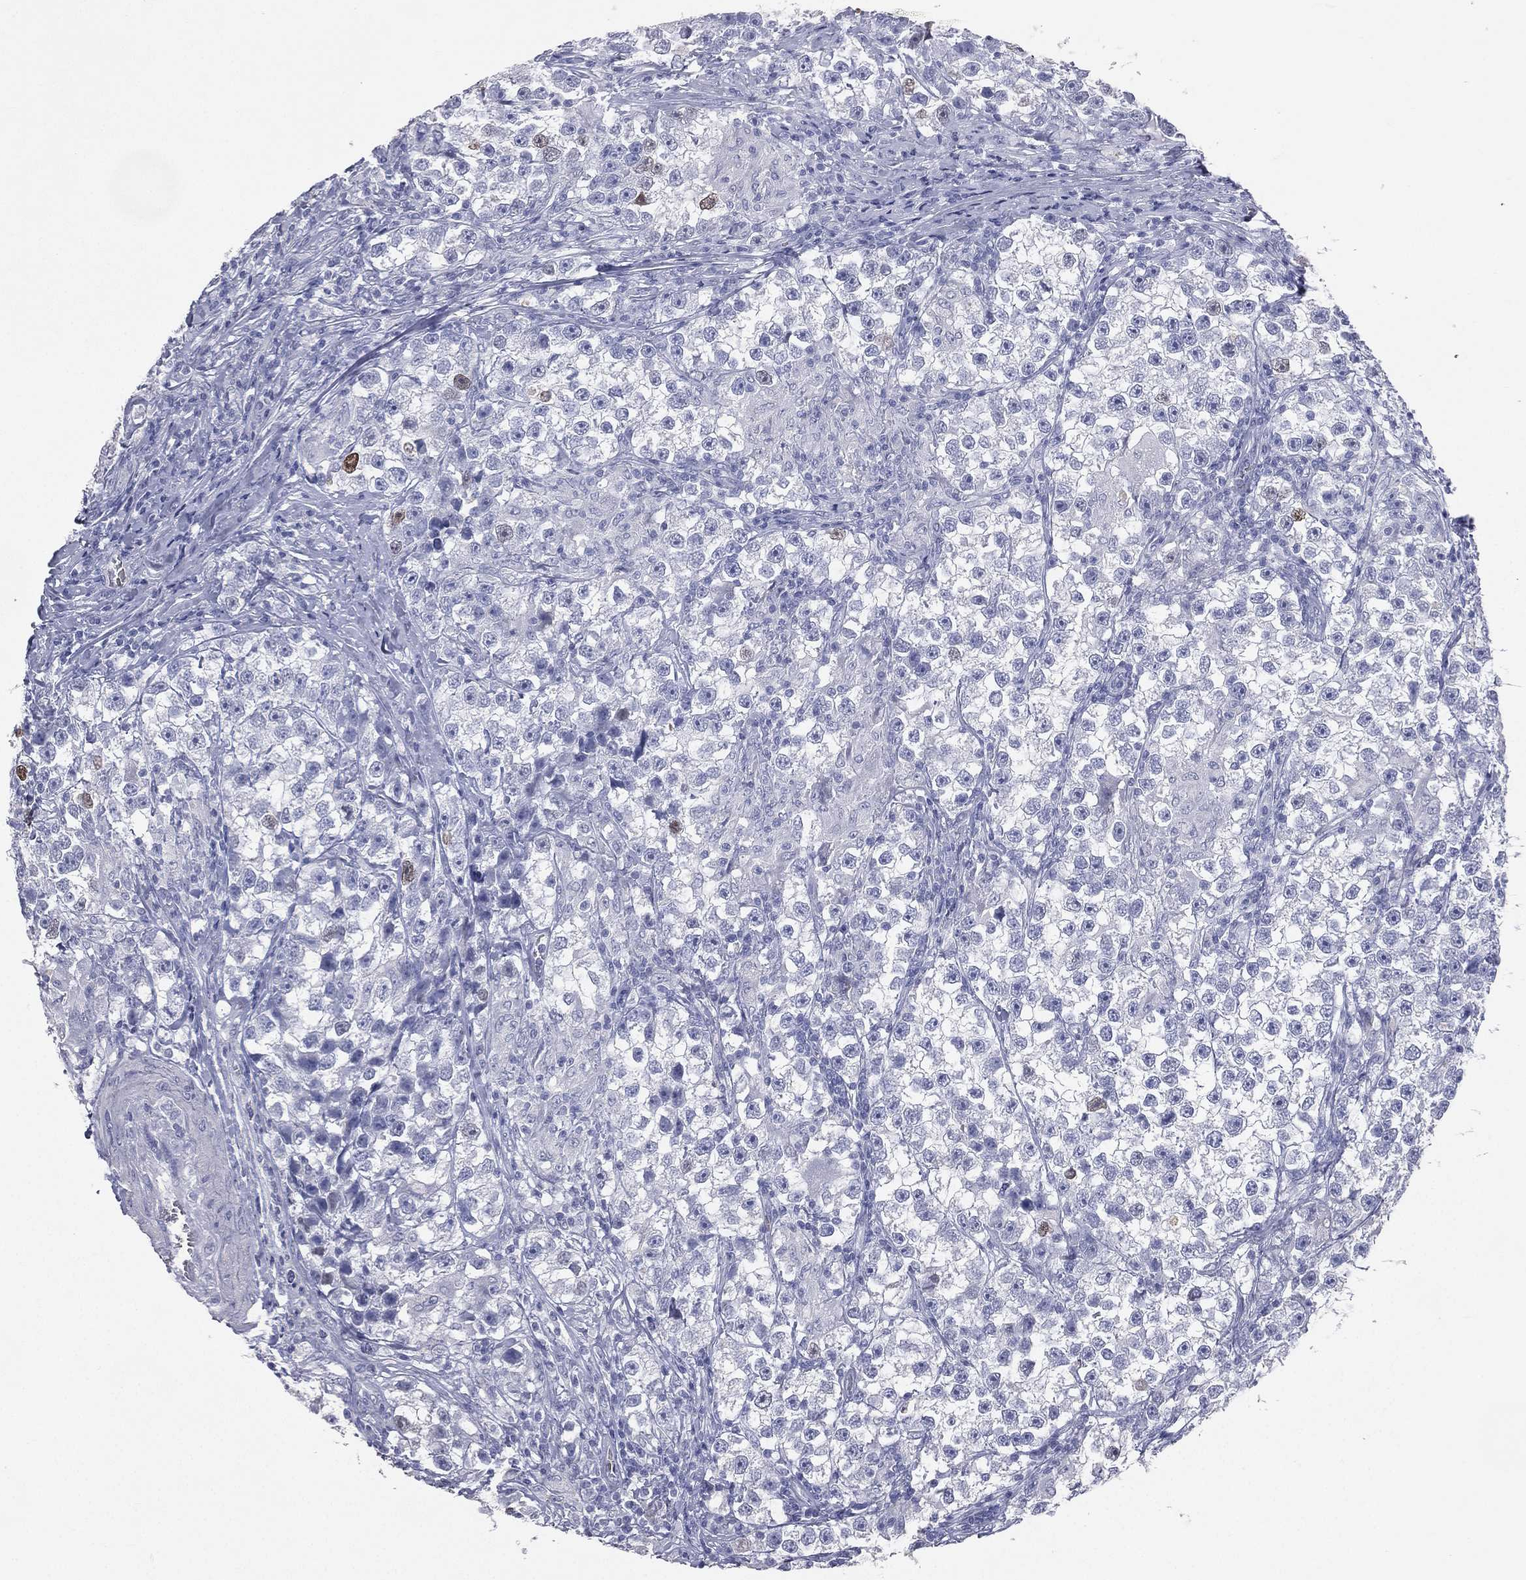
{"staining": {"intensity": "negative", "quantity": "none", "location": "none"}, "tissue": "testis cancer", "cell_type": "Tumor cells", "image_type": "cancer", "snomed": [{"axis": "morphology", "description": "Seminoma, NOS"}, {"axis": "topography", "description": "Testis"}], "caption": "DAB (3,3'-diaminobenzidine) immunohistochemical staining of testis cancer reveals no significant staining in tumor cells.", "gene": "ESX1", "patient": {"sex": "male", "age": 46}}